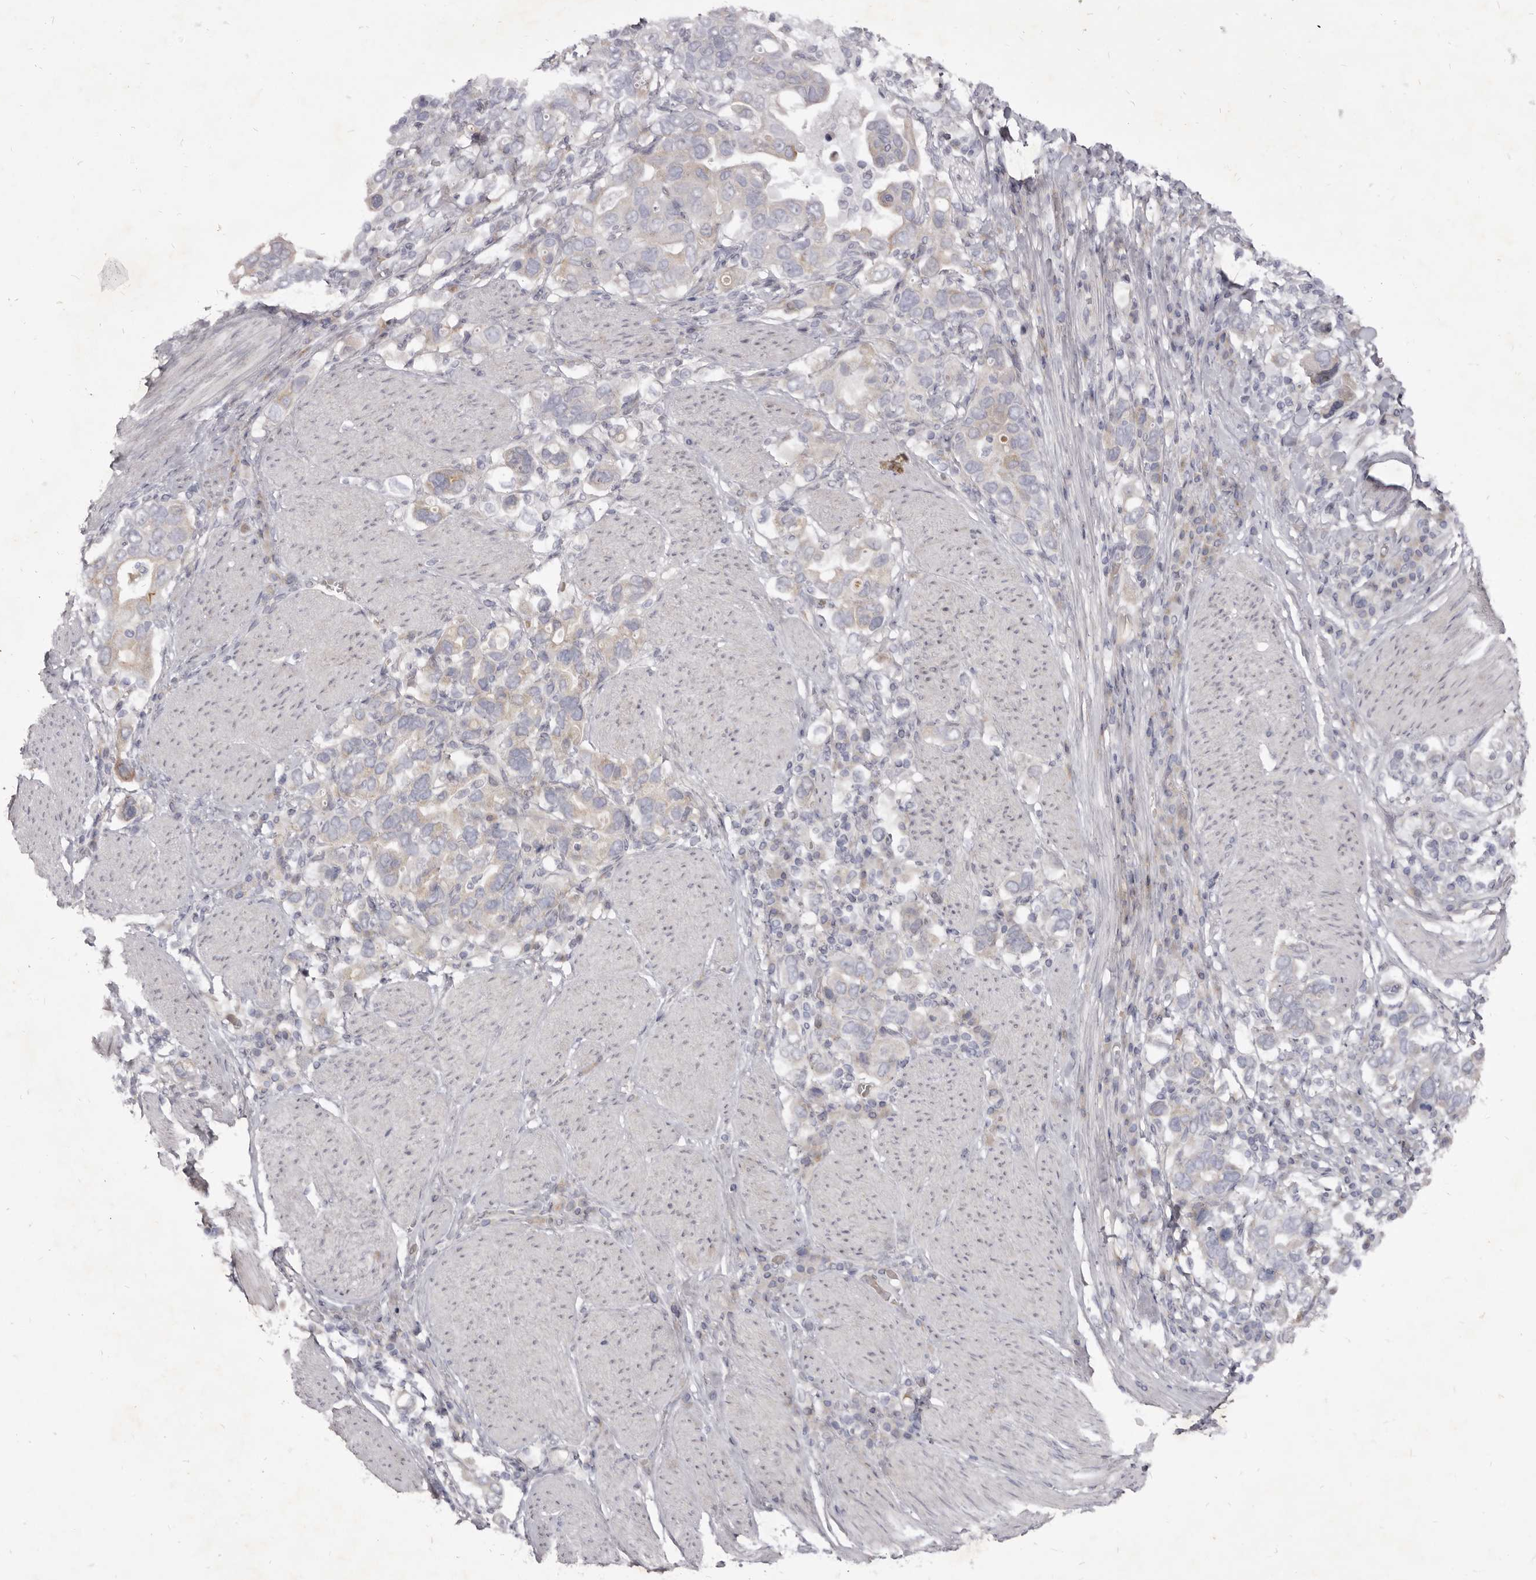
{"staining": {"intensity": "weak", "quantity": ">75%", "location": "cytoplasmic/membranous"}, "tissue": "stomach cancer", "cell_type": "Tumor cells", "image_type": "cancer", "snomed": [{"axis": "morphology", "description": "Adenocarcinoma, NOS"}, {"axis": "topography", "description": "Stomach, upper"}], "caption": "Human adenocarcinoma (stomach) stained with a brown dye demonstrates weak cytoplasmic/membranous positive expression in approximately >75% of tumor cells.", "gene": "KIF2B", "patient": {"sex": "male", "age": 62}}